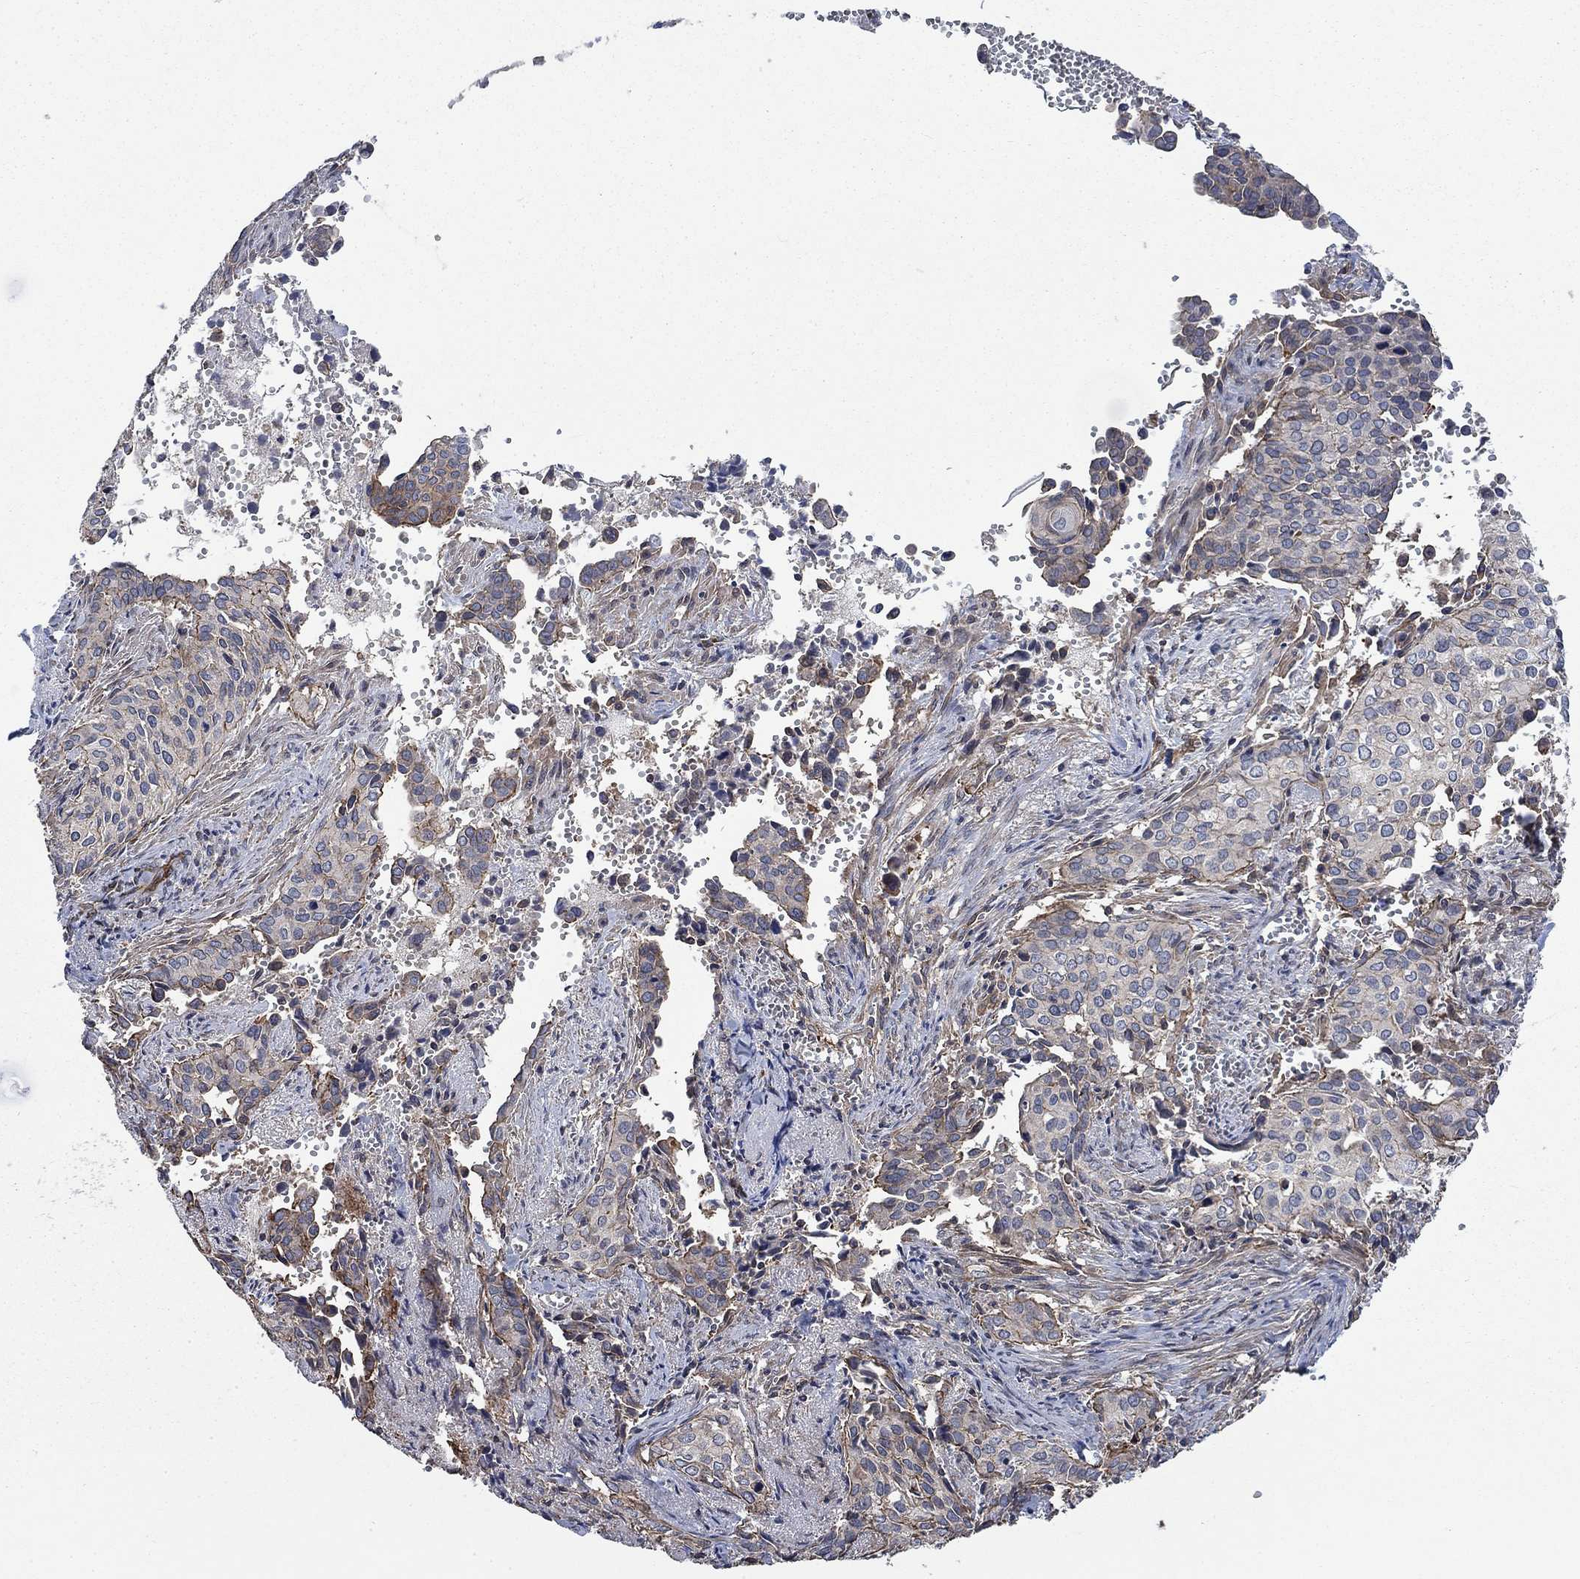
{"staining": {"intensity": "moderate", "quantity": "<25%", "location": "cytoplasmic/membranous"}, "tissue": "cervical cancer", "cell_type": "Tumor cells", "image_type": "cancer", "snomed": [{"axis": "morphology", "description": "Squamous cell carcinoma, NOS"}, {"axis": "topography", "description": "Cervix"}], "caption": "Human cervical squamous cell carcinoma stained with a protein marker exhibits moderate staining in tumor cells.", "gene": "PDE3A", "patient": {"sex": "female", "age": 29}}